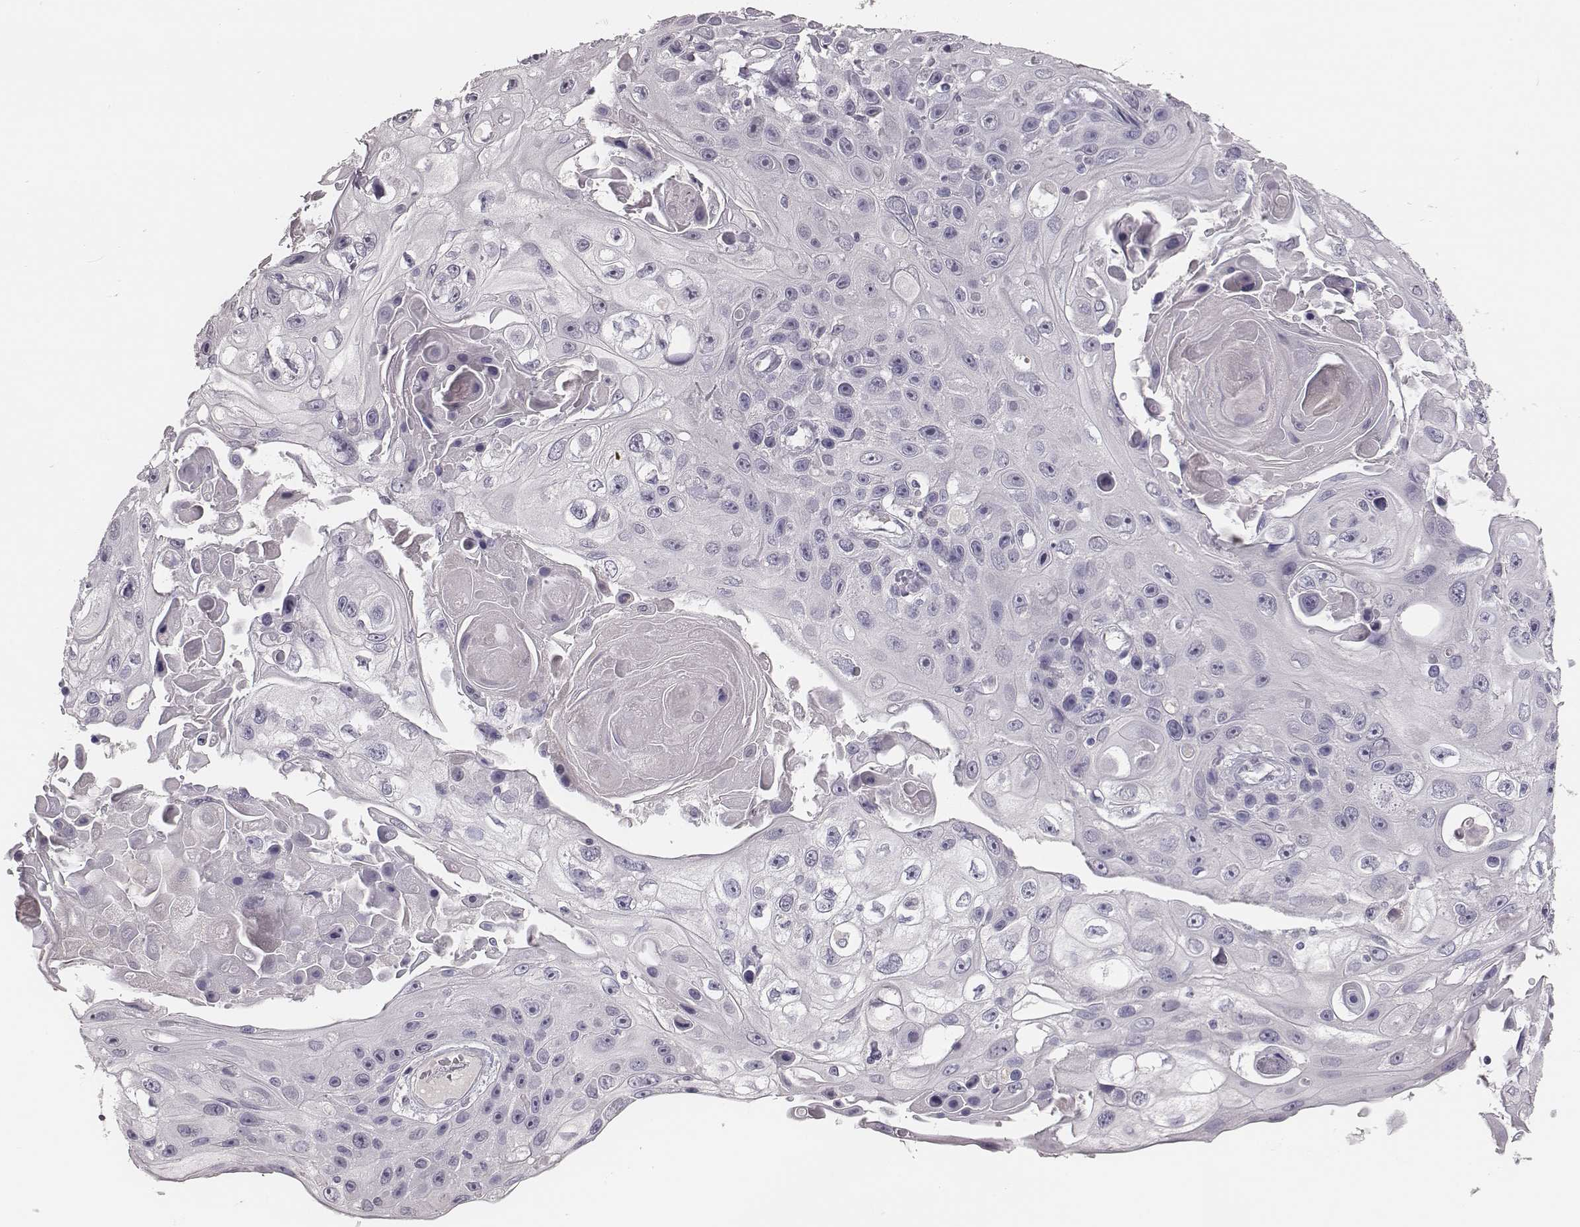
{"staining": {"intensity": "negative", "quantity": "none", "location": "none"}, "tissue": "skin cancer", "cell_type": "Tumor cells", "image_type": "cancer", "snomed": [{"axis": "morphology", "description": "Squamous cell carcinoma, NOS"}, {"axis": "topography", "description": "Skin"}], "caption": "The histopathology image displays no significant positivity in tumor cells of skin squamous cell carcinoma.", "gene": "MYH6", "patient": {"sex": "male", "age": 82}}